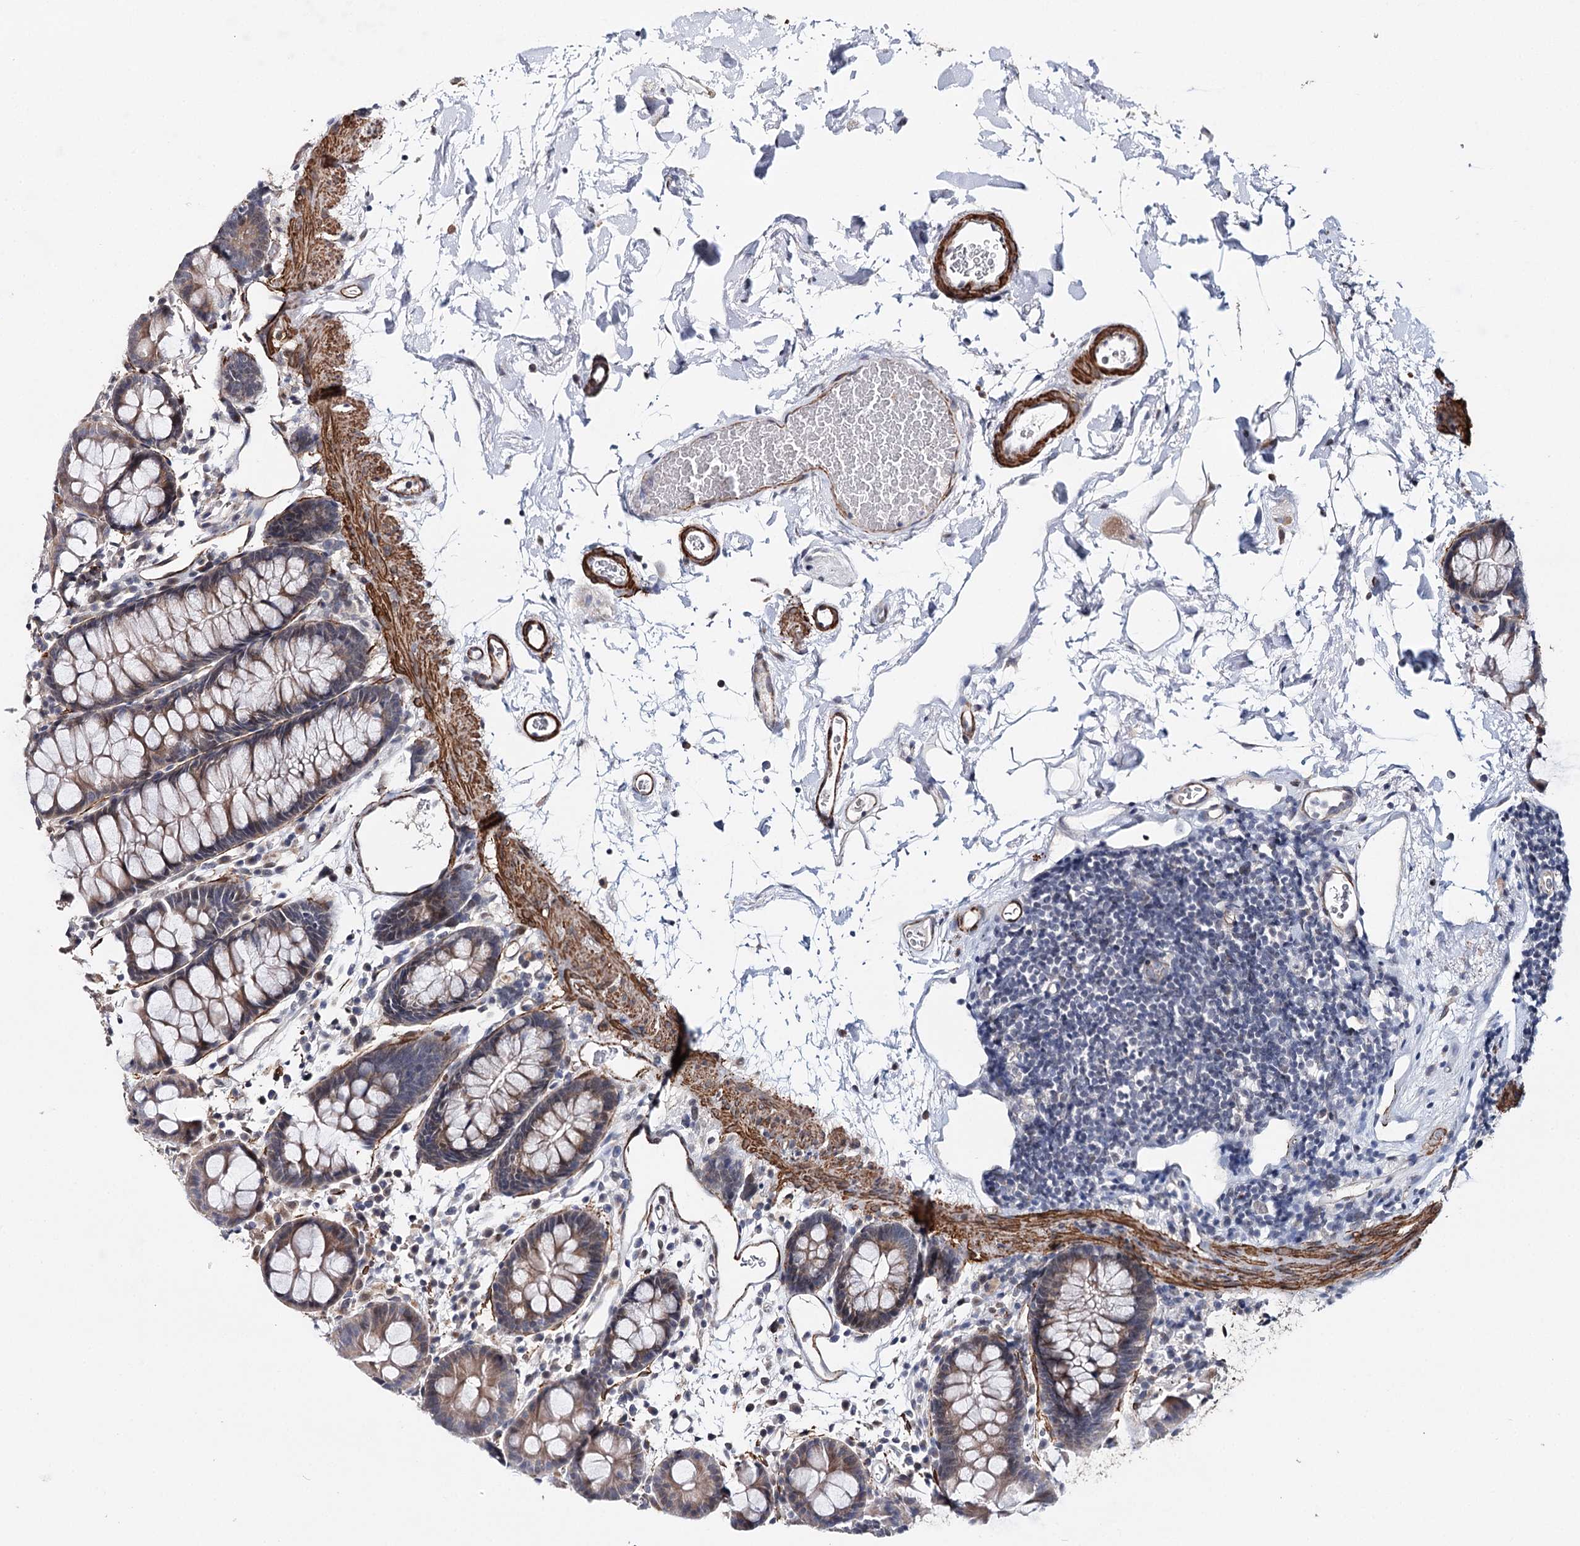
{"staining": {"intensity": "strong", "quantity": "25%-75%", "location": "cytoplasmic/membranous"}, "tissue": "colon", "cell_type": "Endothelial cells", "image_type": "normal", "snomed": [{"axis": "morphology", "description": "Normal tissue, NOS"}, {"axis": "topography", "description": "Colon"}], "caption": "DAB immunohistochemical staining of normal human colon shows strong cytoplasmic/membranous protein staining in about 25%-75% of endothelial cells.", "gene": "CFAP46", "patient": {"sex": "male", "age": 75}}